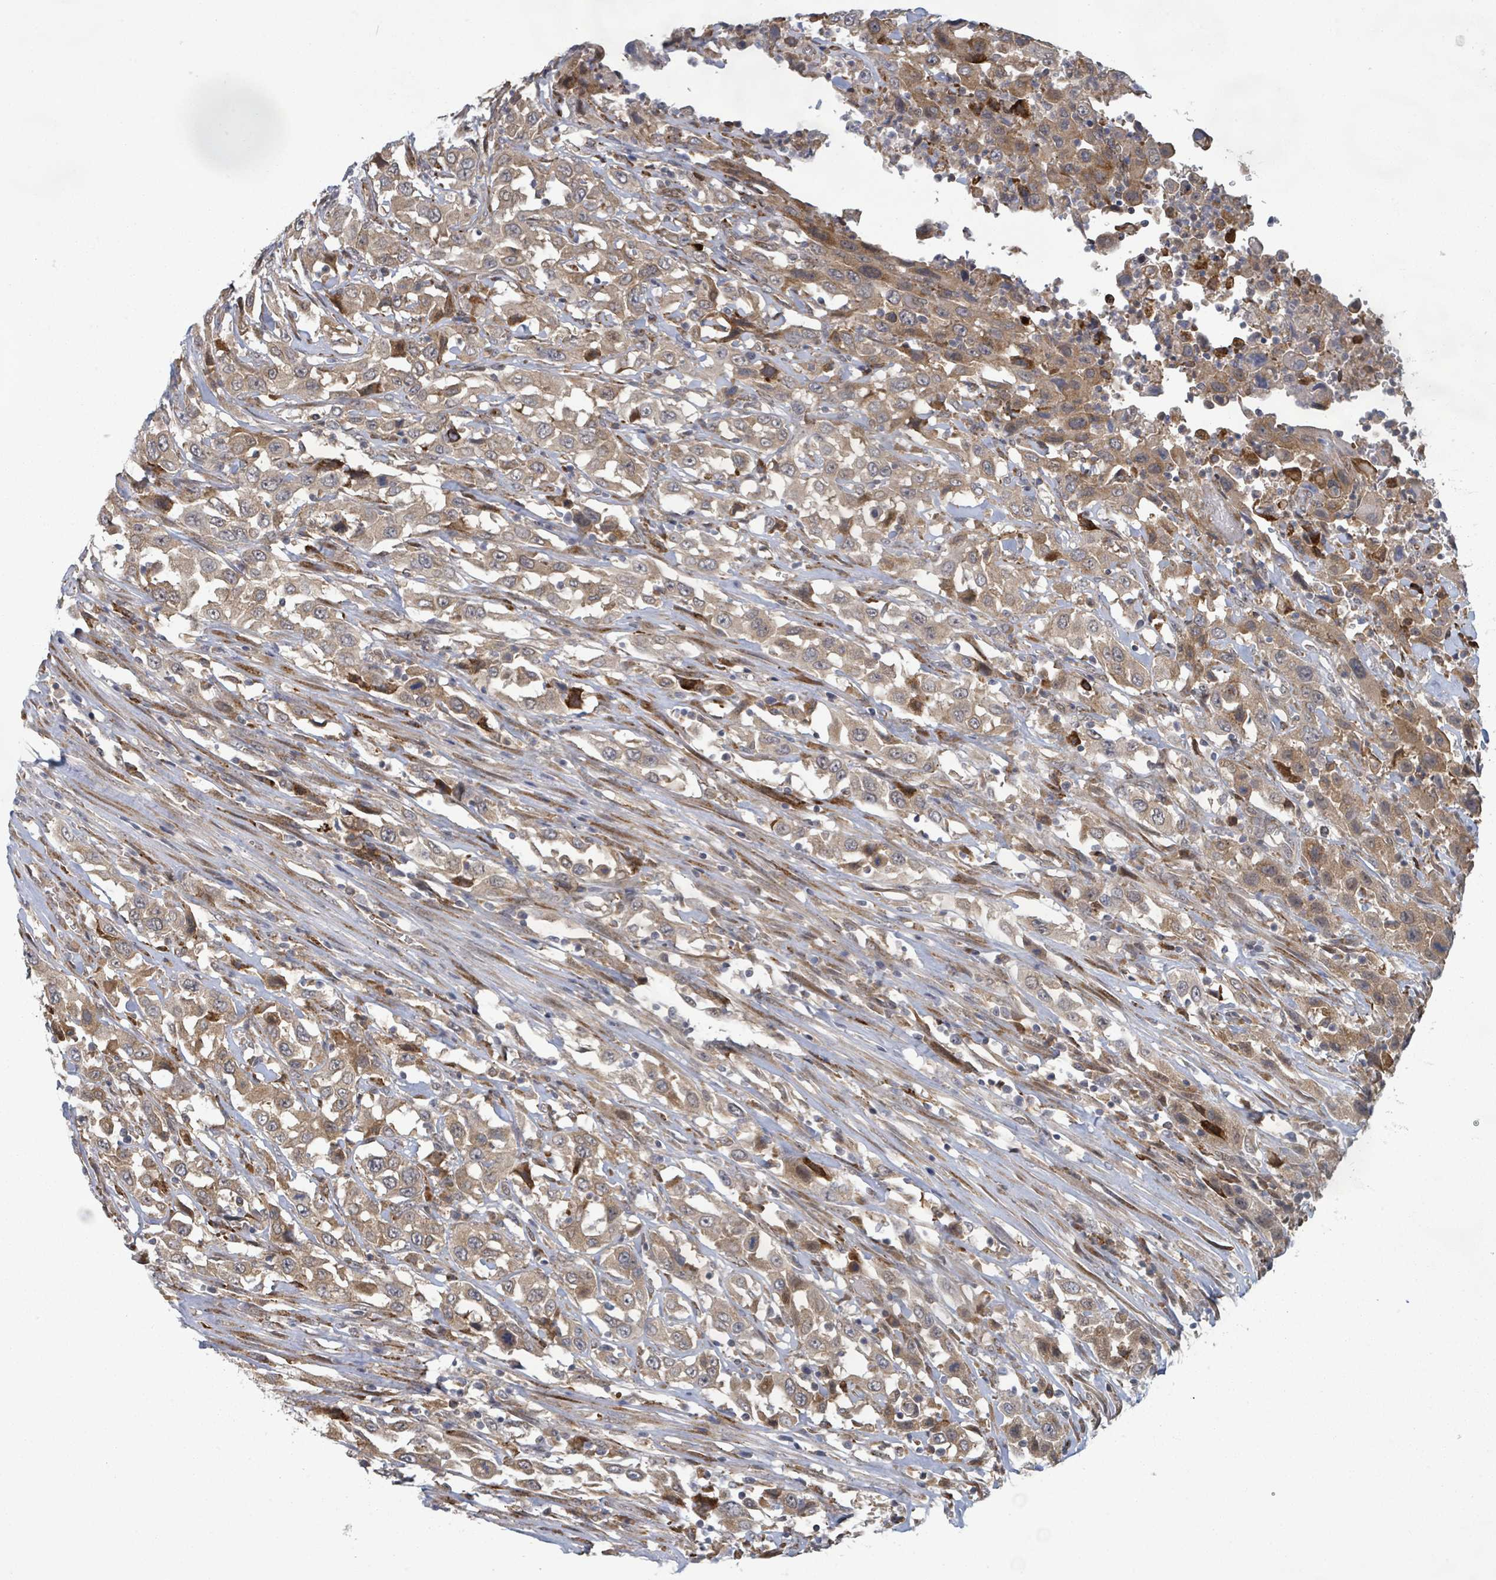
{"staining": {"intensity": "moderate", "quantity": ">75%", "location": "cytoplasmic/membranous"}, "tissue": "urothelial cancer", "cell_type": "Tumor cells", "image_type": "cancer", "snomed": [{"axis": "morphology", "description": "Urothelial carcinoma, High grade"}, {"axis": "topography", "description": "Urinary bladder"}], "caption": "IHC histopathology image of neoplastic tissue: urothelial carcinoma (high-grade) stained using immunohistochemistry displays medium levels of moderate protein expression localized specifically in the cytoplasmic/membranous of tumor cells, appearing as a cytoplasmic/membranous brown color.", "gene": "SHROOM2", "patient": {"sex": "male", "age": 61}}